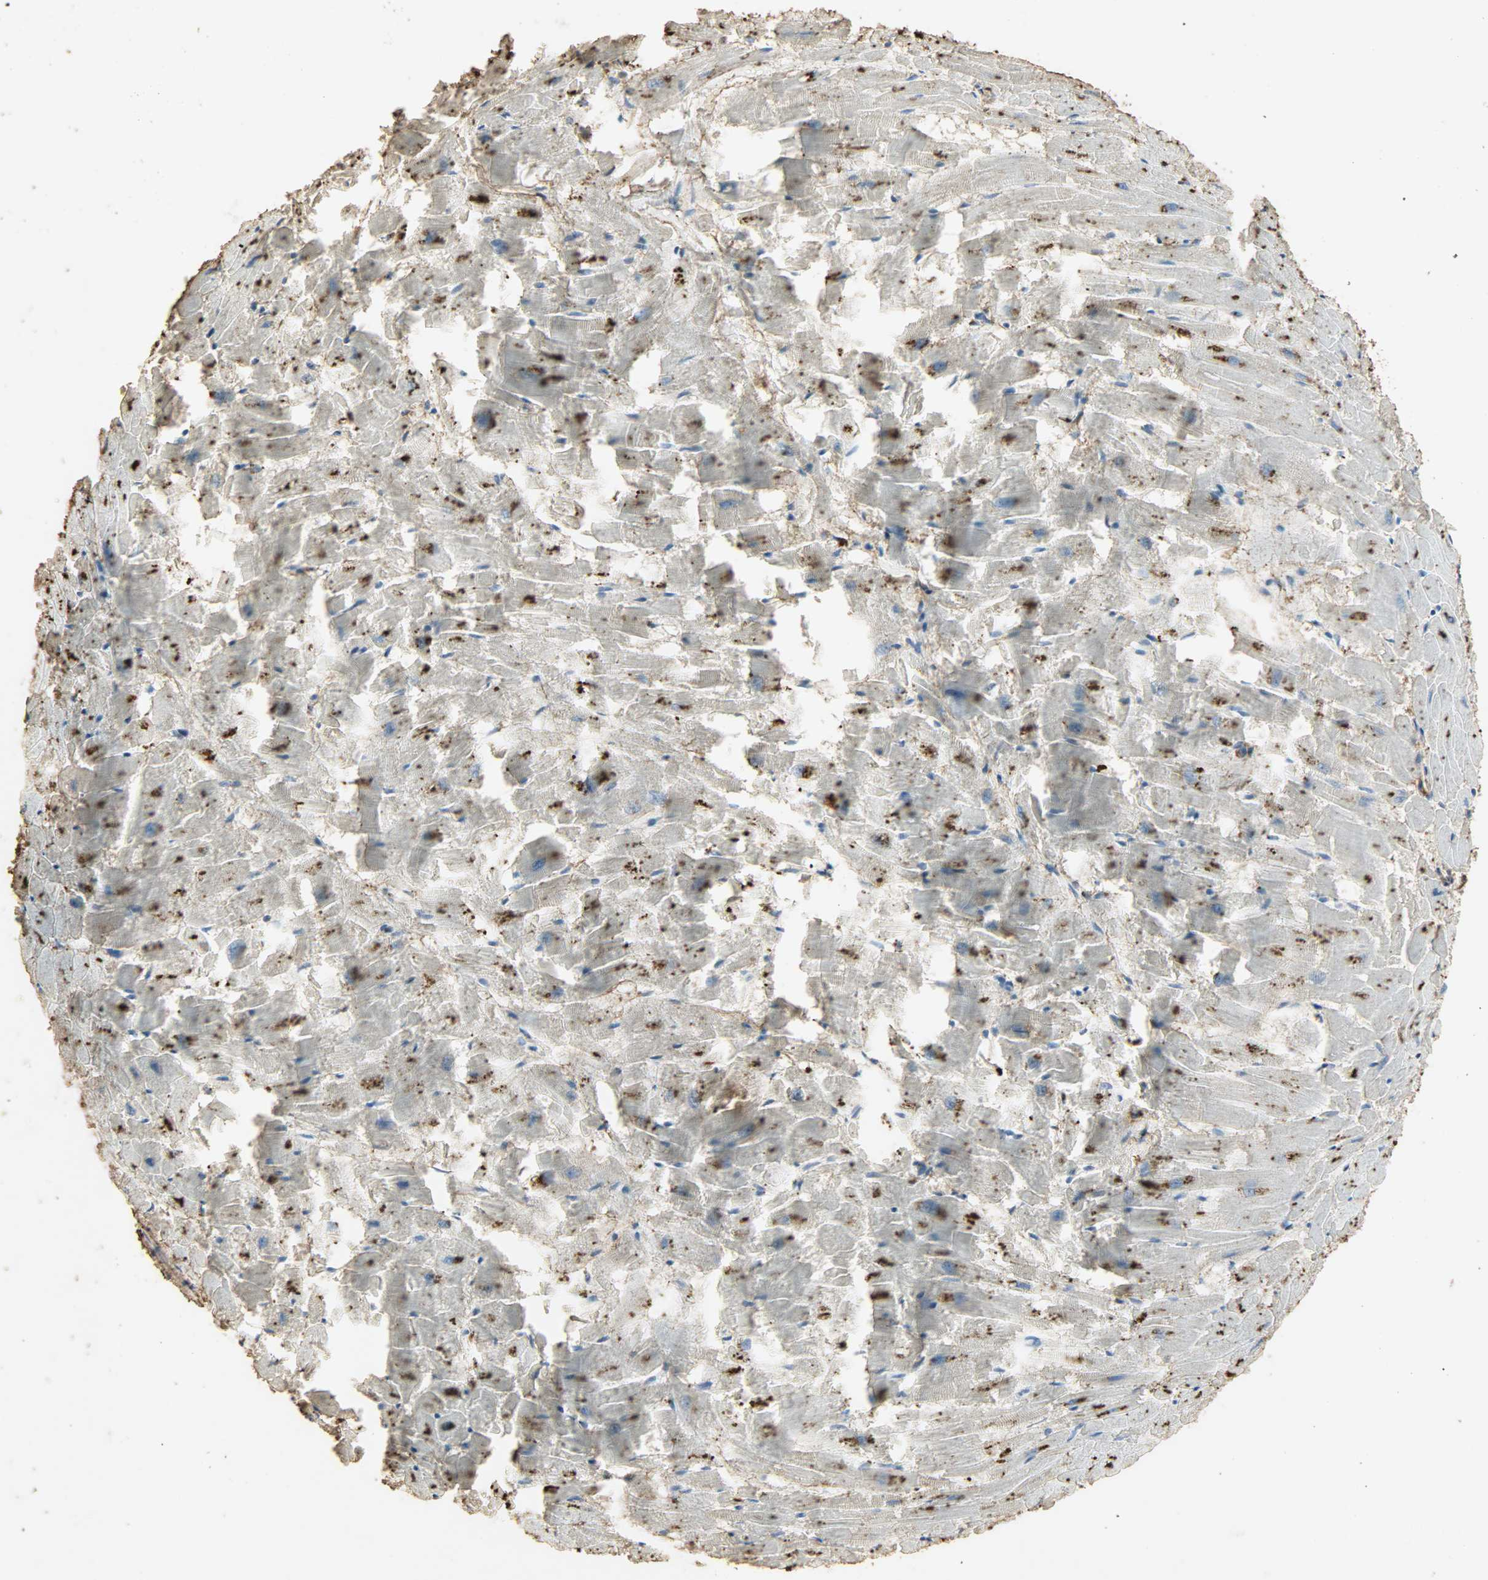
{"staining": {"intensity": "moderate", "quantity": "<25%", "location": "cytoplasmic/membranous"}, "tissue": "heart muscle", "cell_type": "Cardiomyocytes", "image_type": "normal", "snomed": [{"axis": "morphology", "description": "Normal tissue, NOS"}, {"axis": "topography", "description": "Heart"}], "caption": "Cardiomyocytes exhibit low levels of moderate cytoplasmic/membranous positivity in approximately <25% of cells in benign heart muscle.", "gene": "ASB9", "patient": {"sex": "female", "age": 19}}